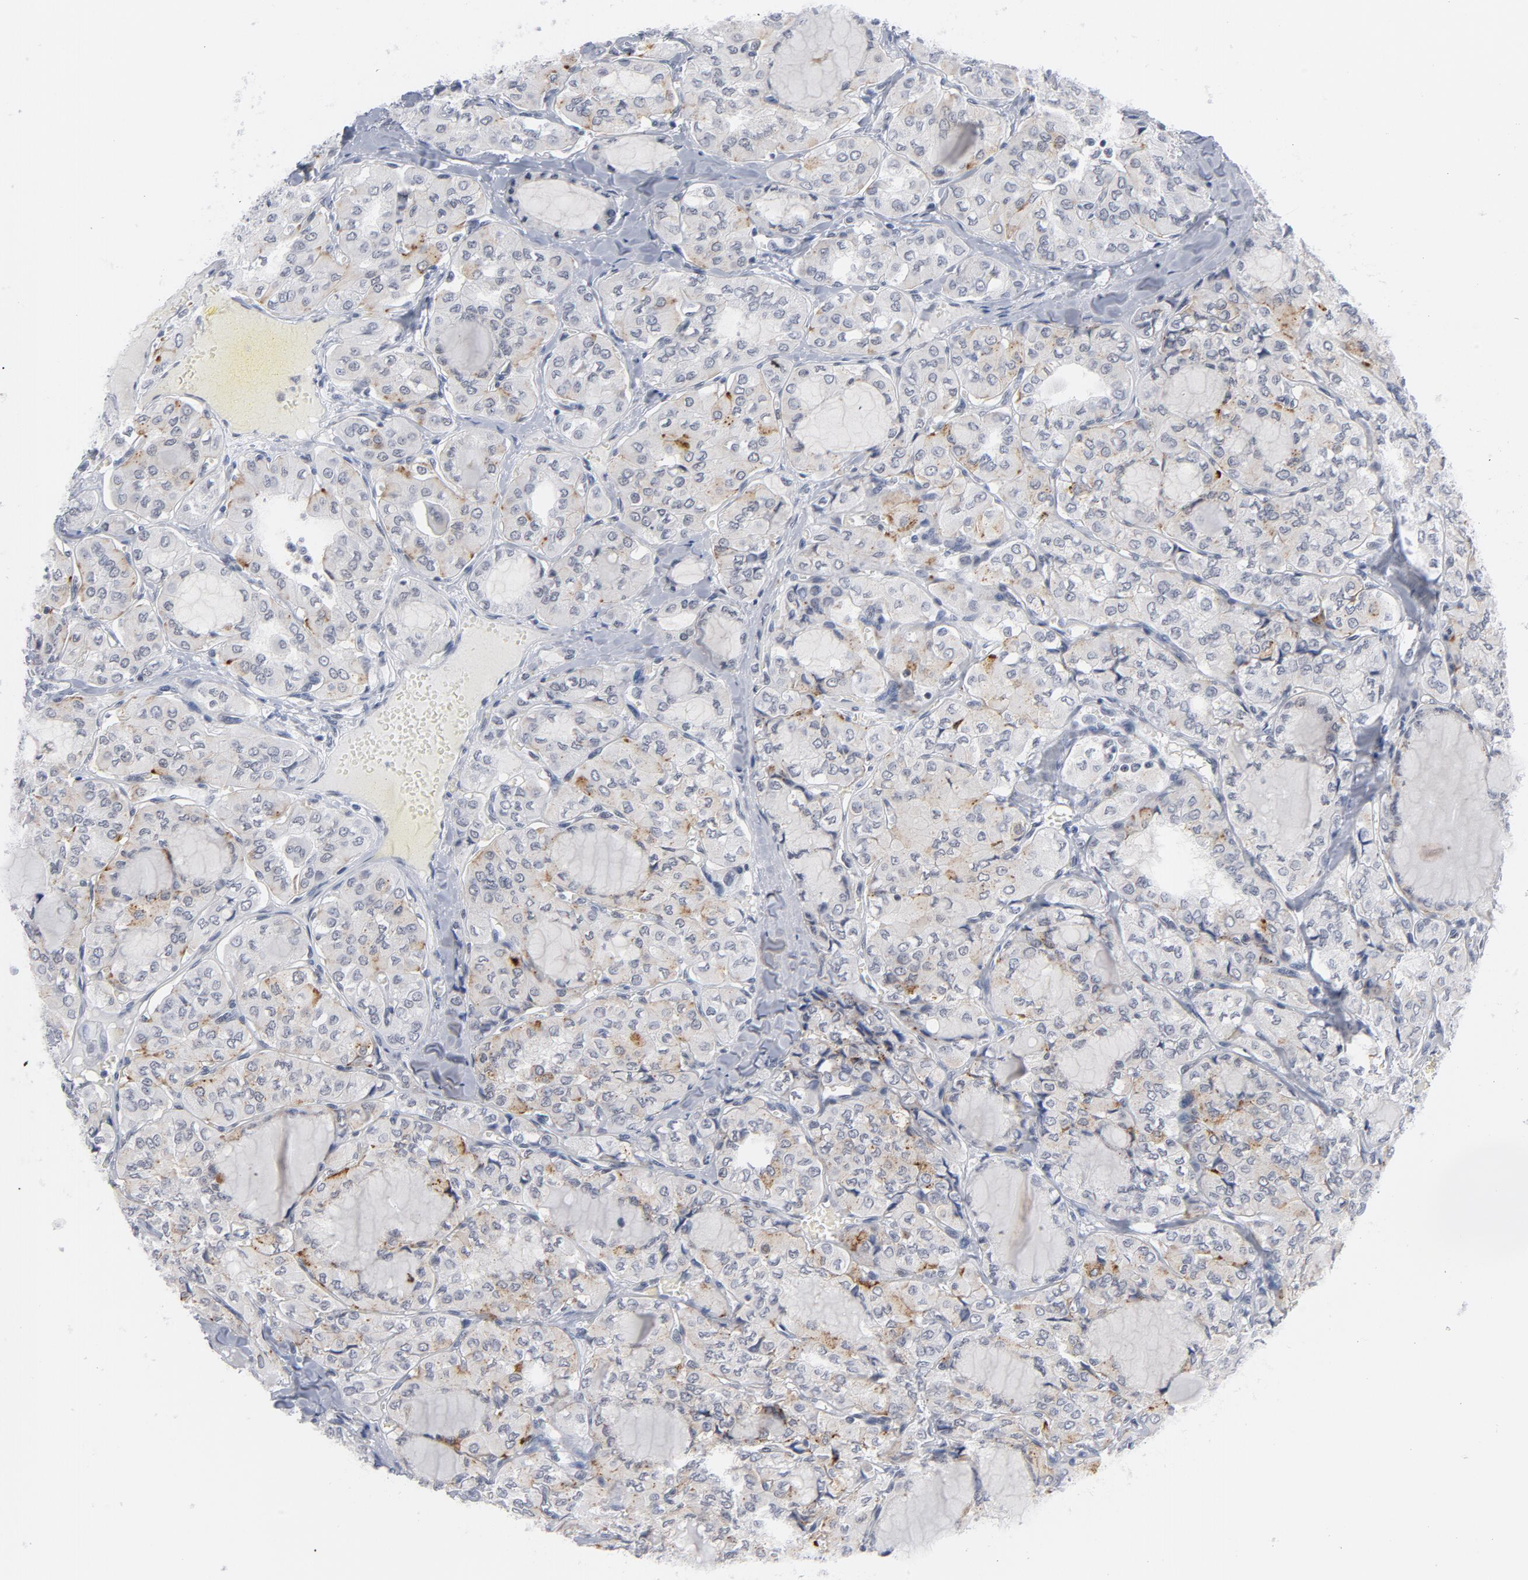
{"staining": {"intensity": "moderate", "quantity": "<25%", "location": "cytoplasmic/membranous"}, "tissue": "thyroid cancer", "cell_type": "Tumor cells", "image_type": "cancer", "snomed": [{"axis": "morphology", "description": "Papillary adenocarcinoma, NOS"}, {"axis": "topography", "description": "Thyroid gland"}], "caption": "Immunohistochemical staining of human thyroid papillary adenocarcinoma reveals low levels of moderate cytoplasmic/membranous staining in about <25% of tumor cells. Nuclei are stained in blue.", "gene": "BAP1", "patient": {"sex": "male", "age": 20}}